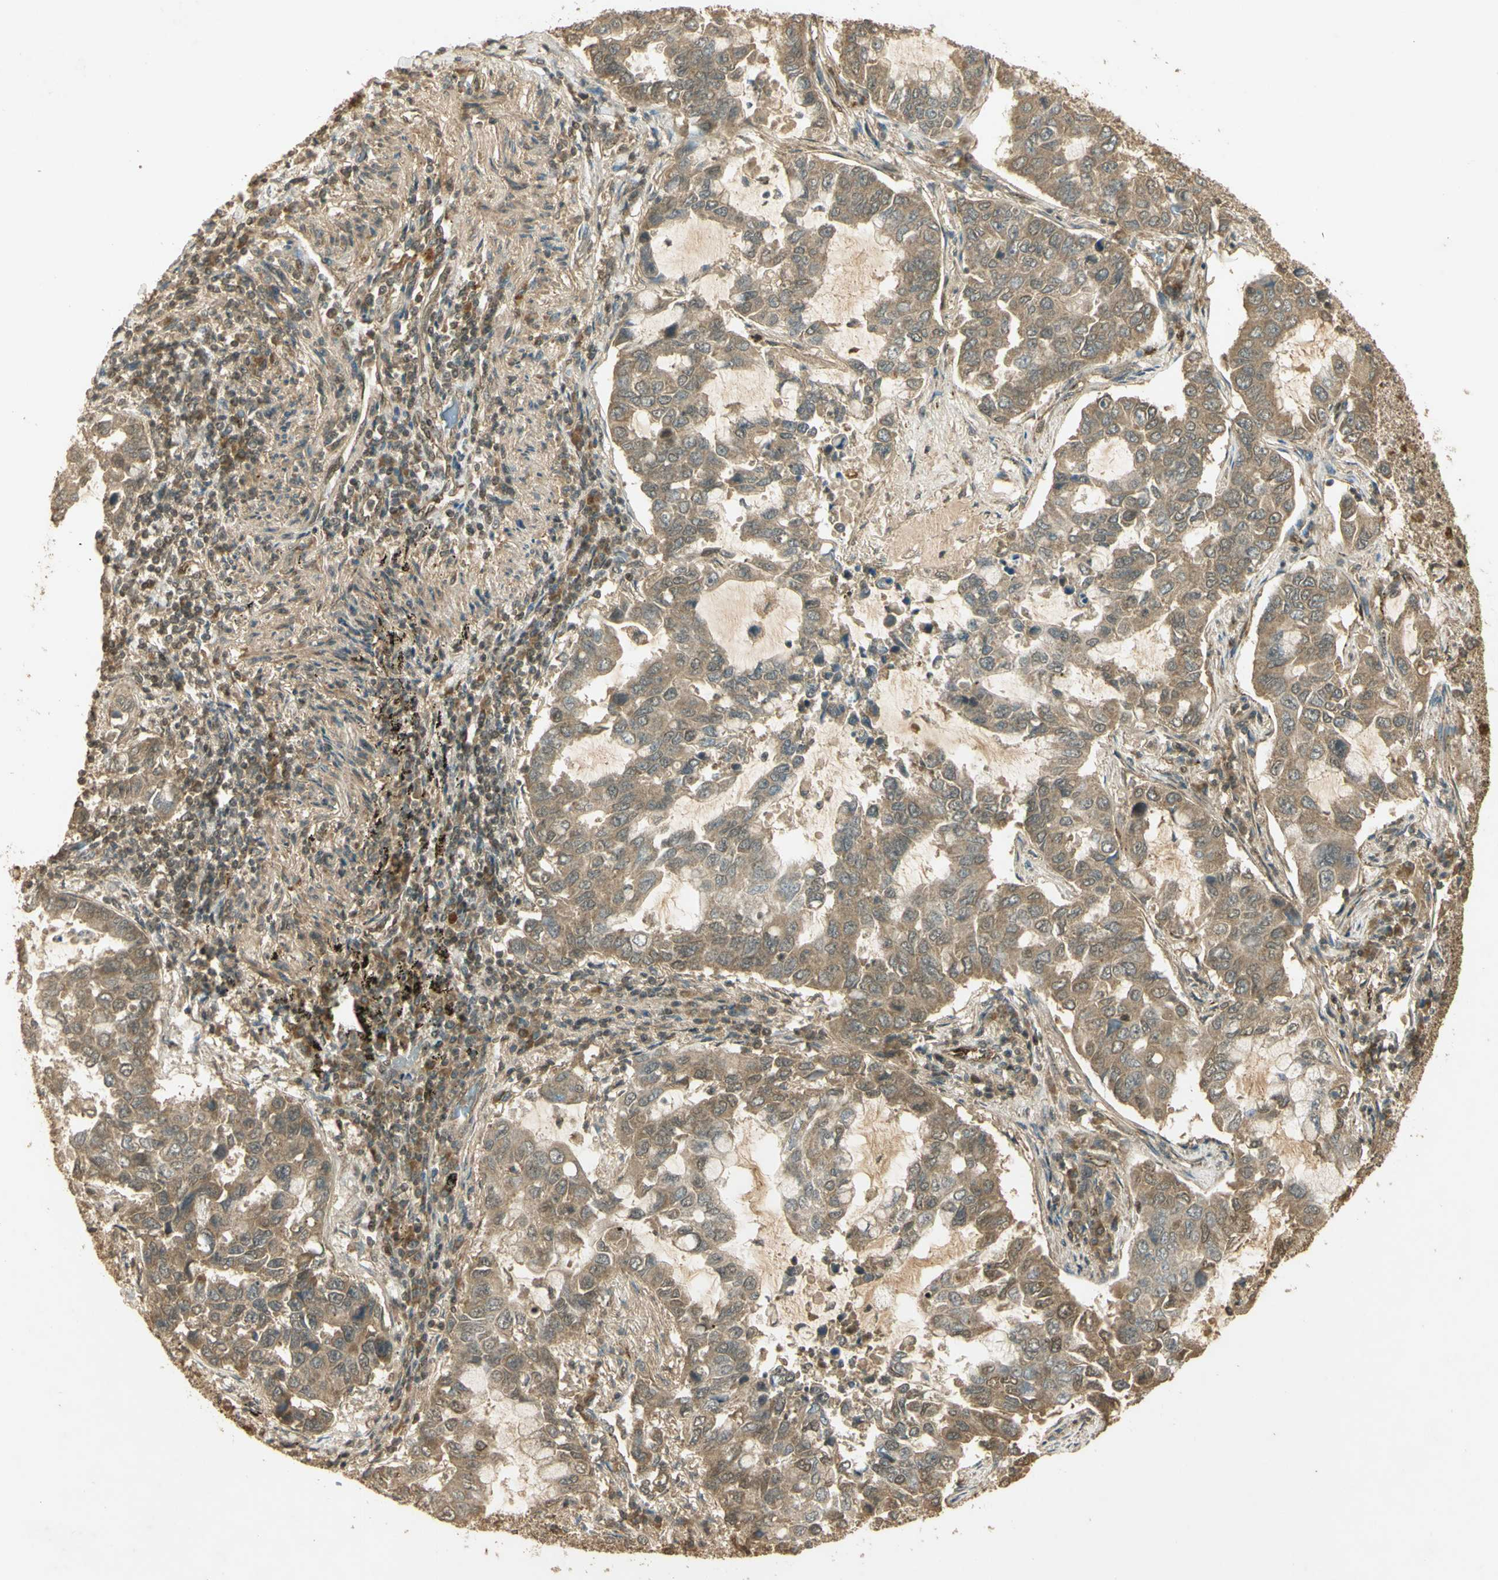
{"staining": {"intensity": "weak", "quantity": ">75%", "location": "cytoplasmic/membranous"}, "tissue": "lung cancer", "cell_type": "Tumor cells", "image_type": "cancer", "snomed": [{"axis": "morphology", "description": "Adenocarcinoma, NOS"}, {"axis": "topography", "description": "Lung"}], "caption": "High-magnification brightfield microscopy of lung adenocarcinoma stained with DAB (3,3'-diaminobenzidine) (brown) and counterstained with hematoxylin (blue). tumor cells exhibit weak cytoplasmic/membranous positivity is identified in about>75% of cells. (DAB = brown stain, brightfield microscopy at high magnification).", "gene": "GMEB2", "patient": {"sex": "male", "age": 64}}